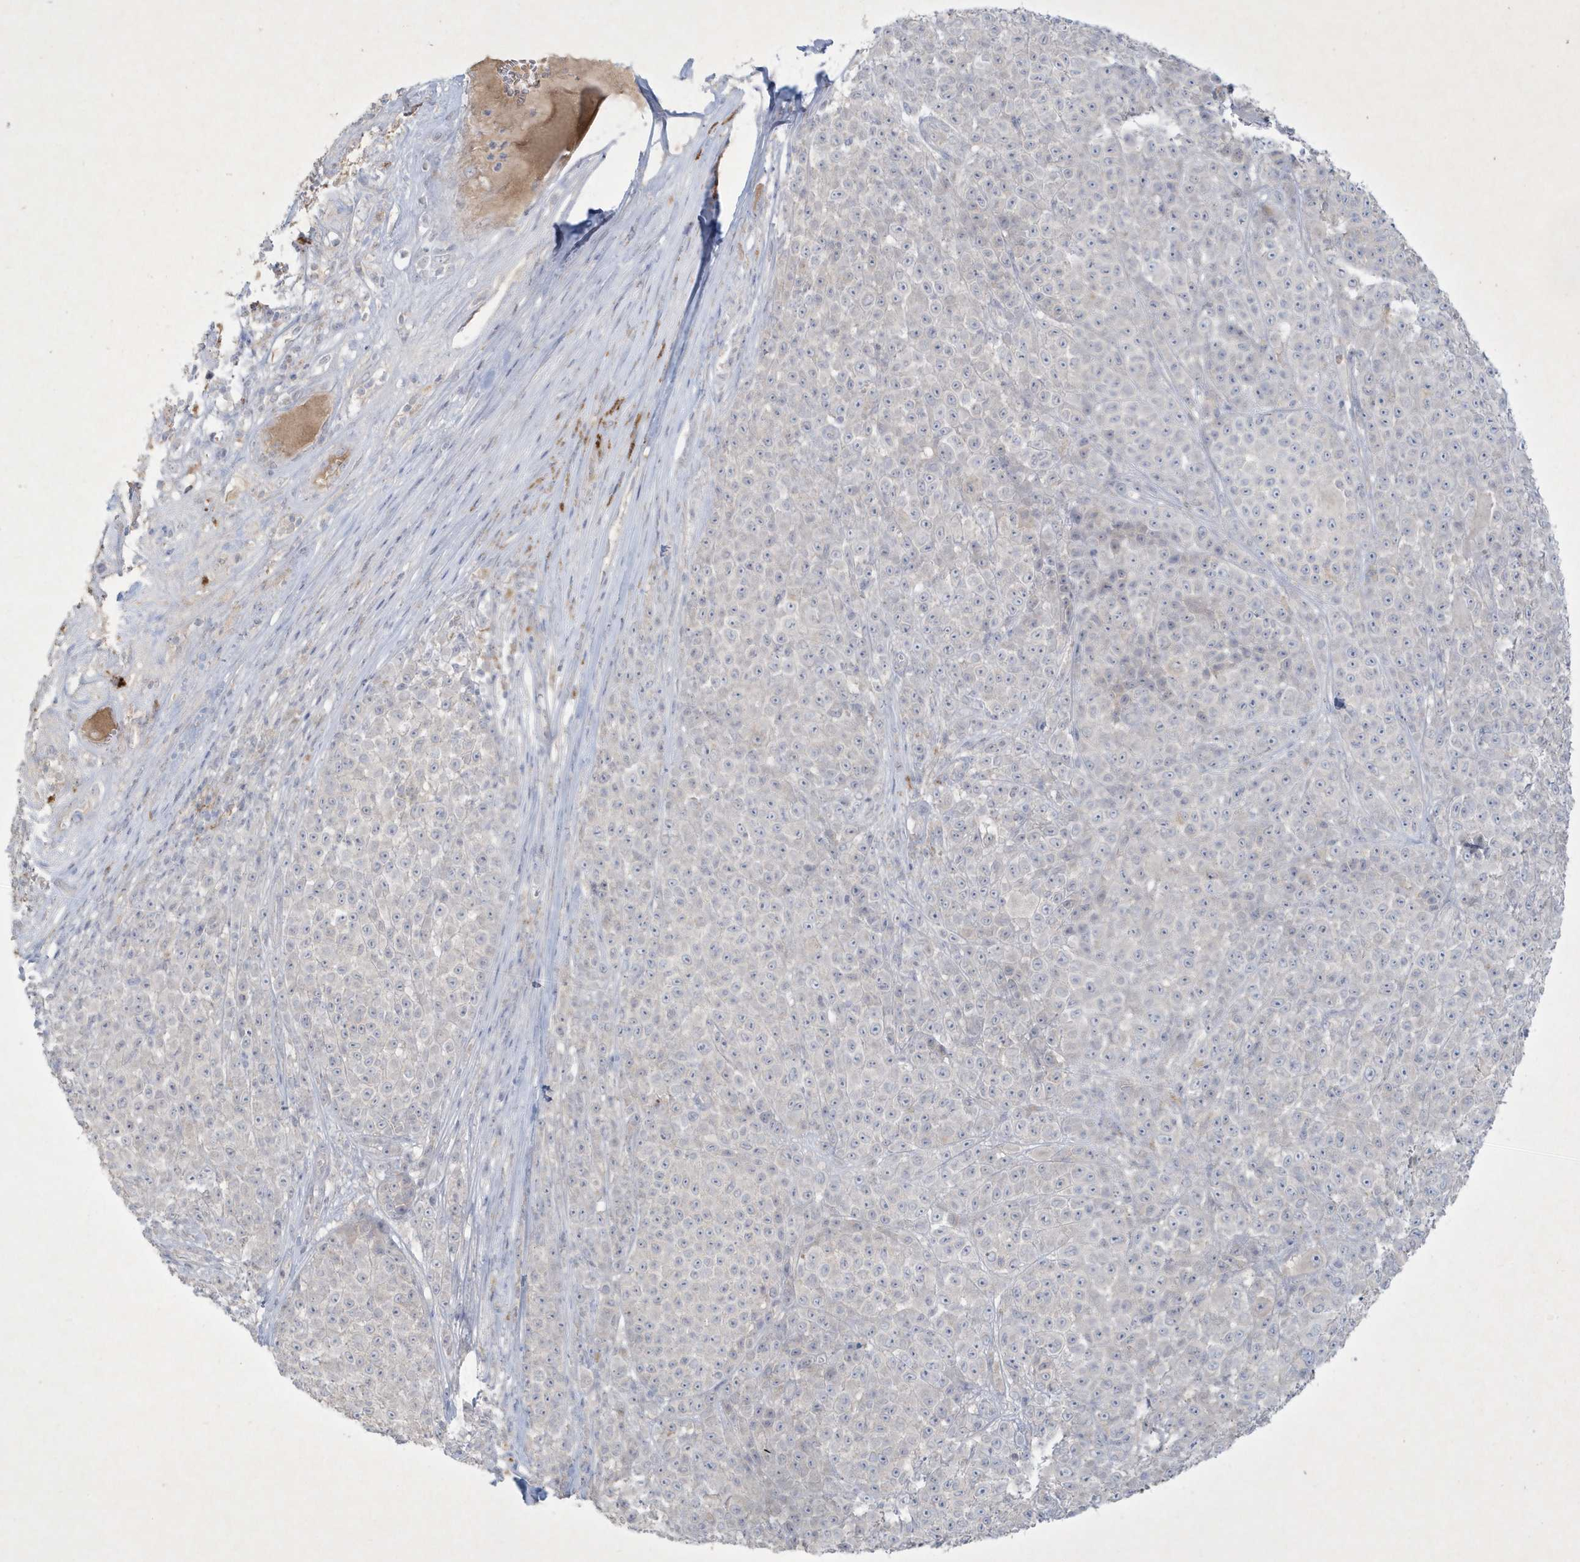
{"staining": {"intensity": "negative", "quantity": "none", "location": "none"}, "tissue": "melanoma", "cell_type": "Tumor cells", "image_type": "cancer", "snomed": [{"axis": "morphology", "description": "Malignant melanoma, NOS"}, {"axis": "topography", "description": "Skin"}], "caption": "Human malignant melanoma stained for a protein using IHC demonstrates no expression in tumor cells.", "gene": "CCDC24", "patient": {"sex": "female", "age": 94}}